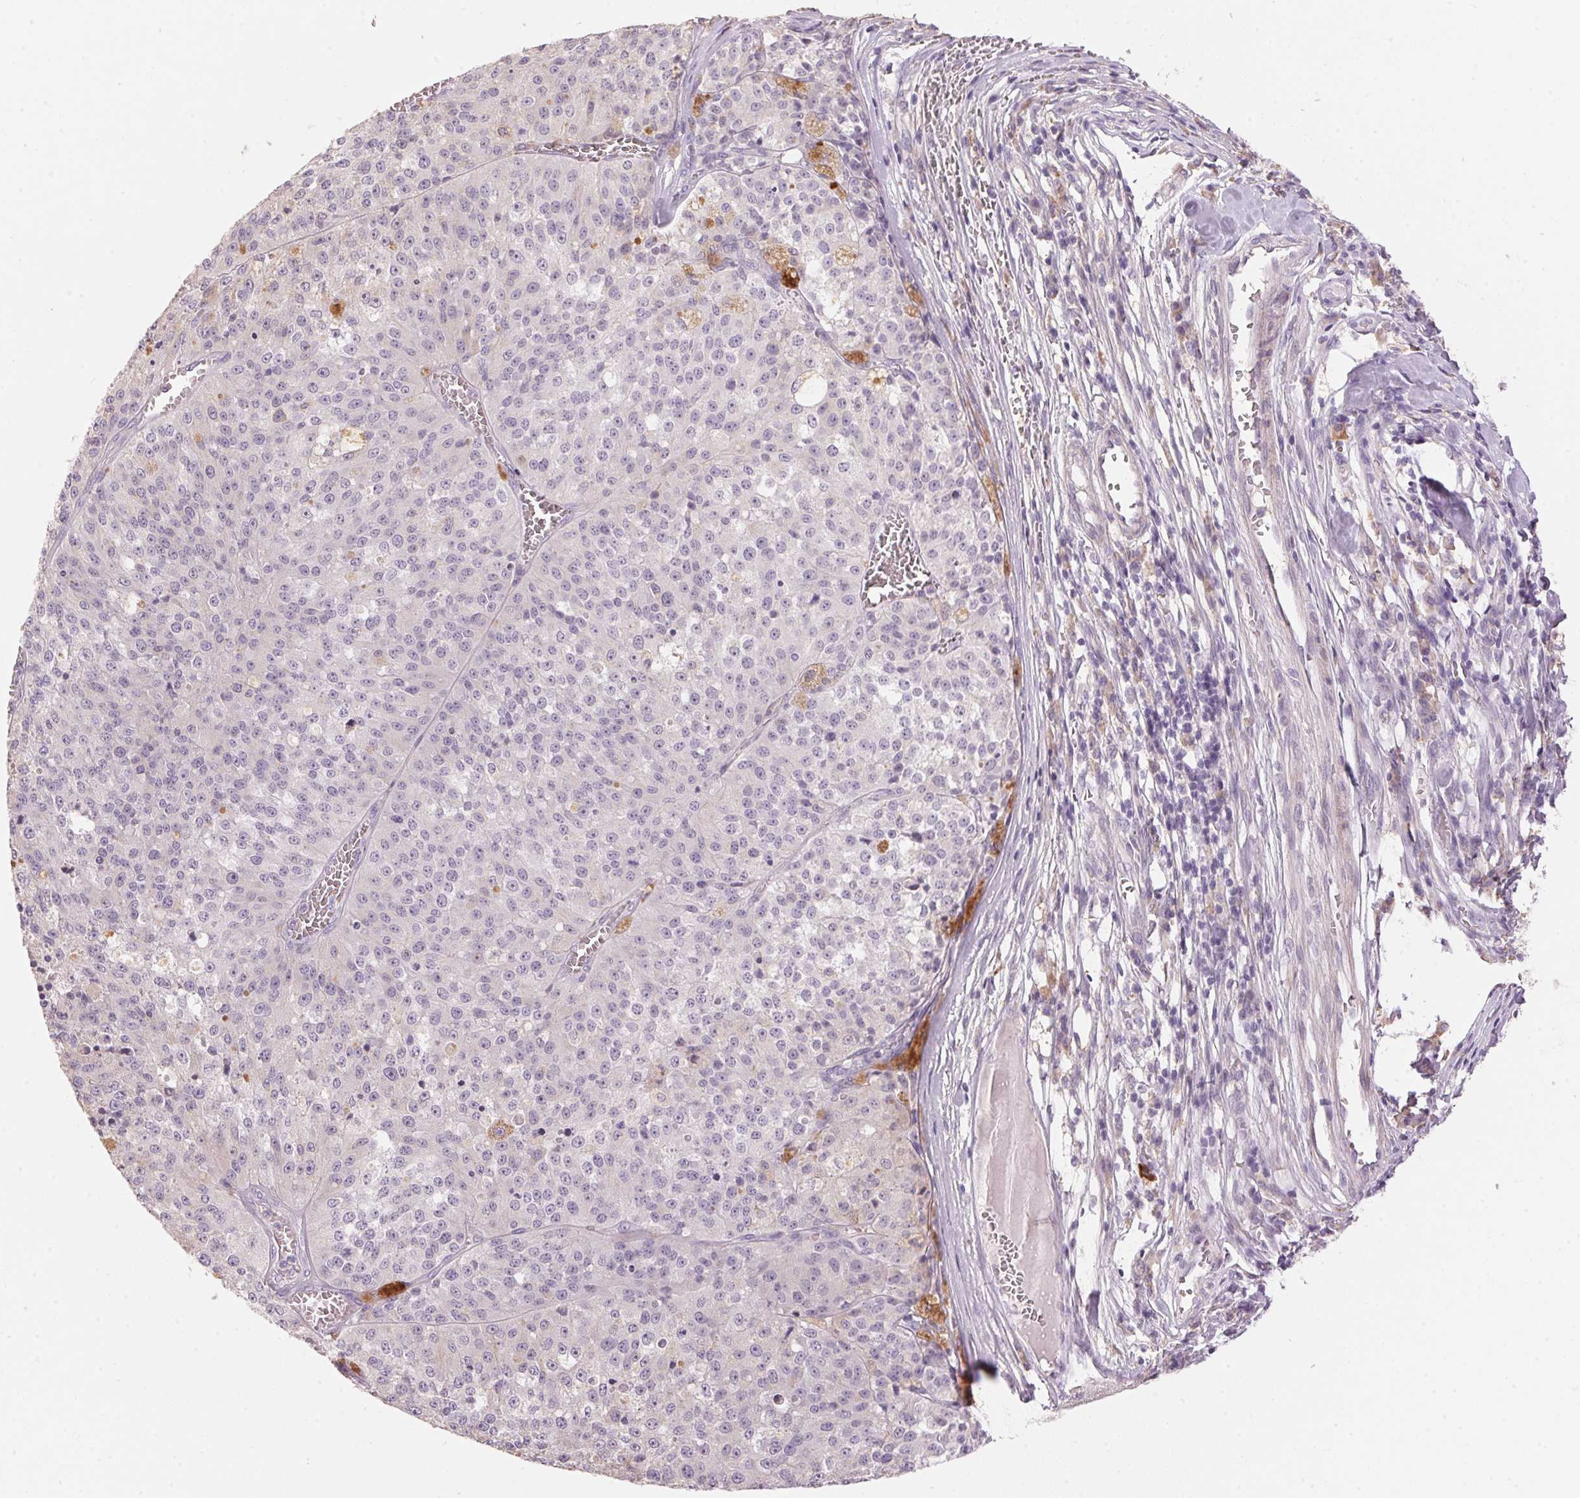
{"staining": {"intensity": "negative", "quantity": "none", "location": "none"}, "tissue": "melanoma", "cell_type": "Tumor cells", "image_type": "cancer", "snomed": [{"axis": "morphology", "description": "Malignant melanoma, Metastatic site"}, {"axis": "topography", "description": "Lymph node"}], "caption": "Tumor cells are negative for protein expression in human malignant melanoma (metastatic site).", "gene": "LYZL6", "patient": {"sex": "female", "age": 64}}